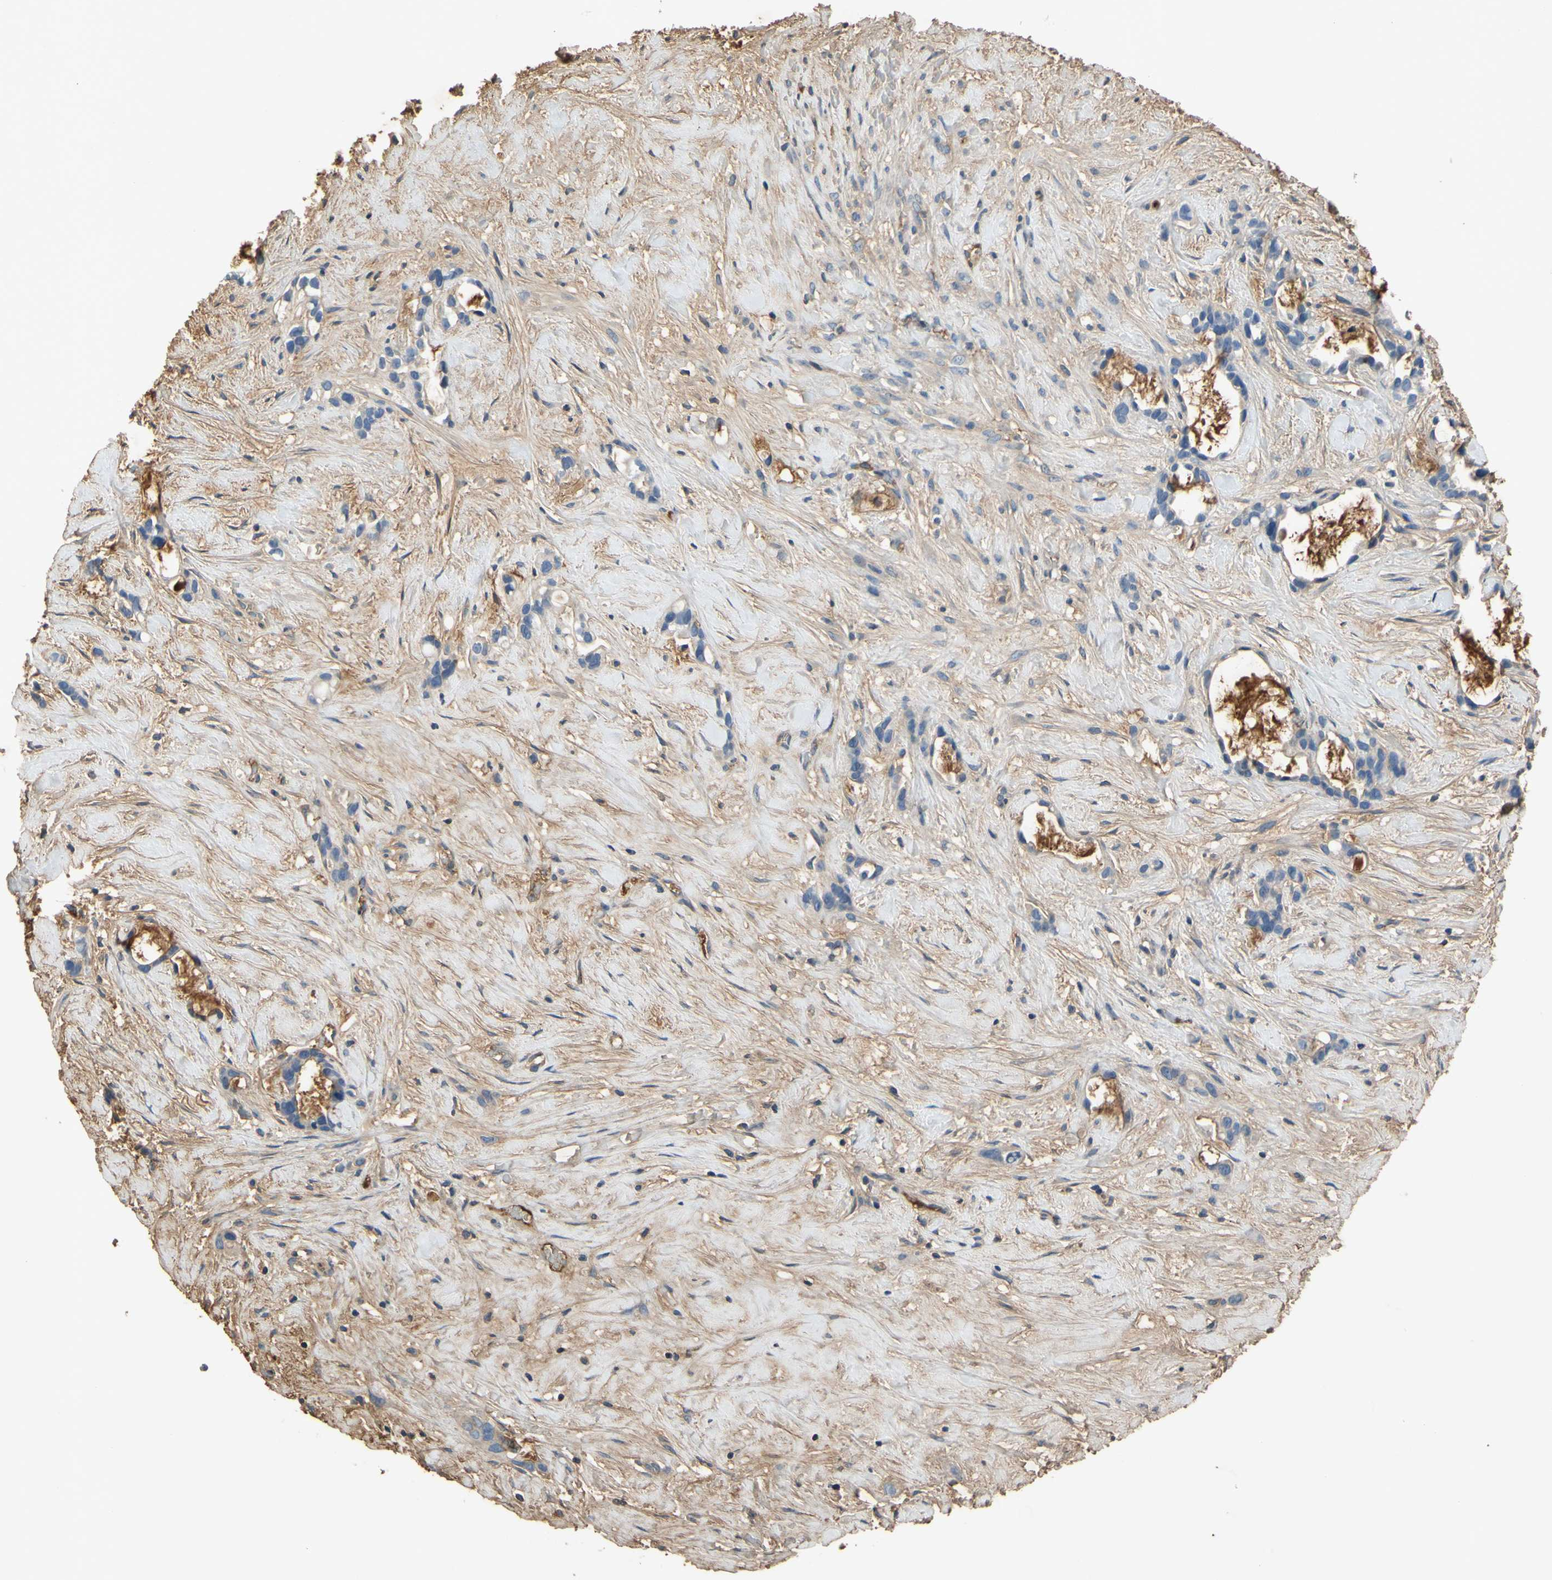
{"staining": {"intensity": "negative", "quantity": "none", "location": "none"}, "tissue": "liver cancer", "cell_type": "Tumor cells", "image_type": "cancer", "snomed": [{"axis": "morphology", "description": "Cholangiocarcinoma"}, {"axis": "topography", "description": "Liver"}], "caption": "Immunohistochemical staining of human liver cancer (cholangiocarcinoma) exhibits no significant positivity in tumor cells.", "gene": "TIMP2", "patient": {"sex": "female", "age": 65}}